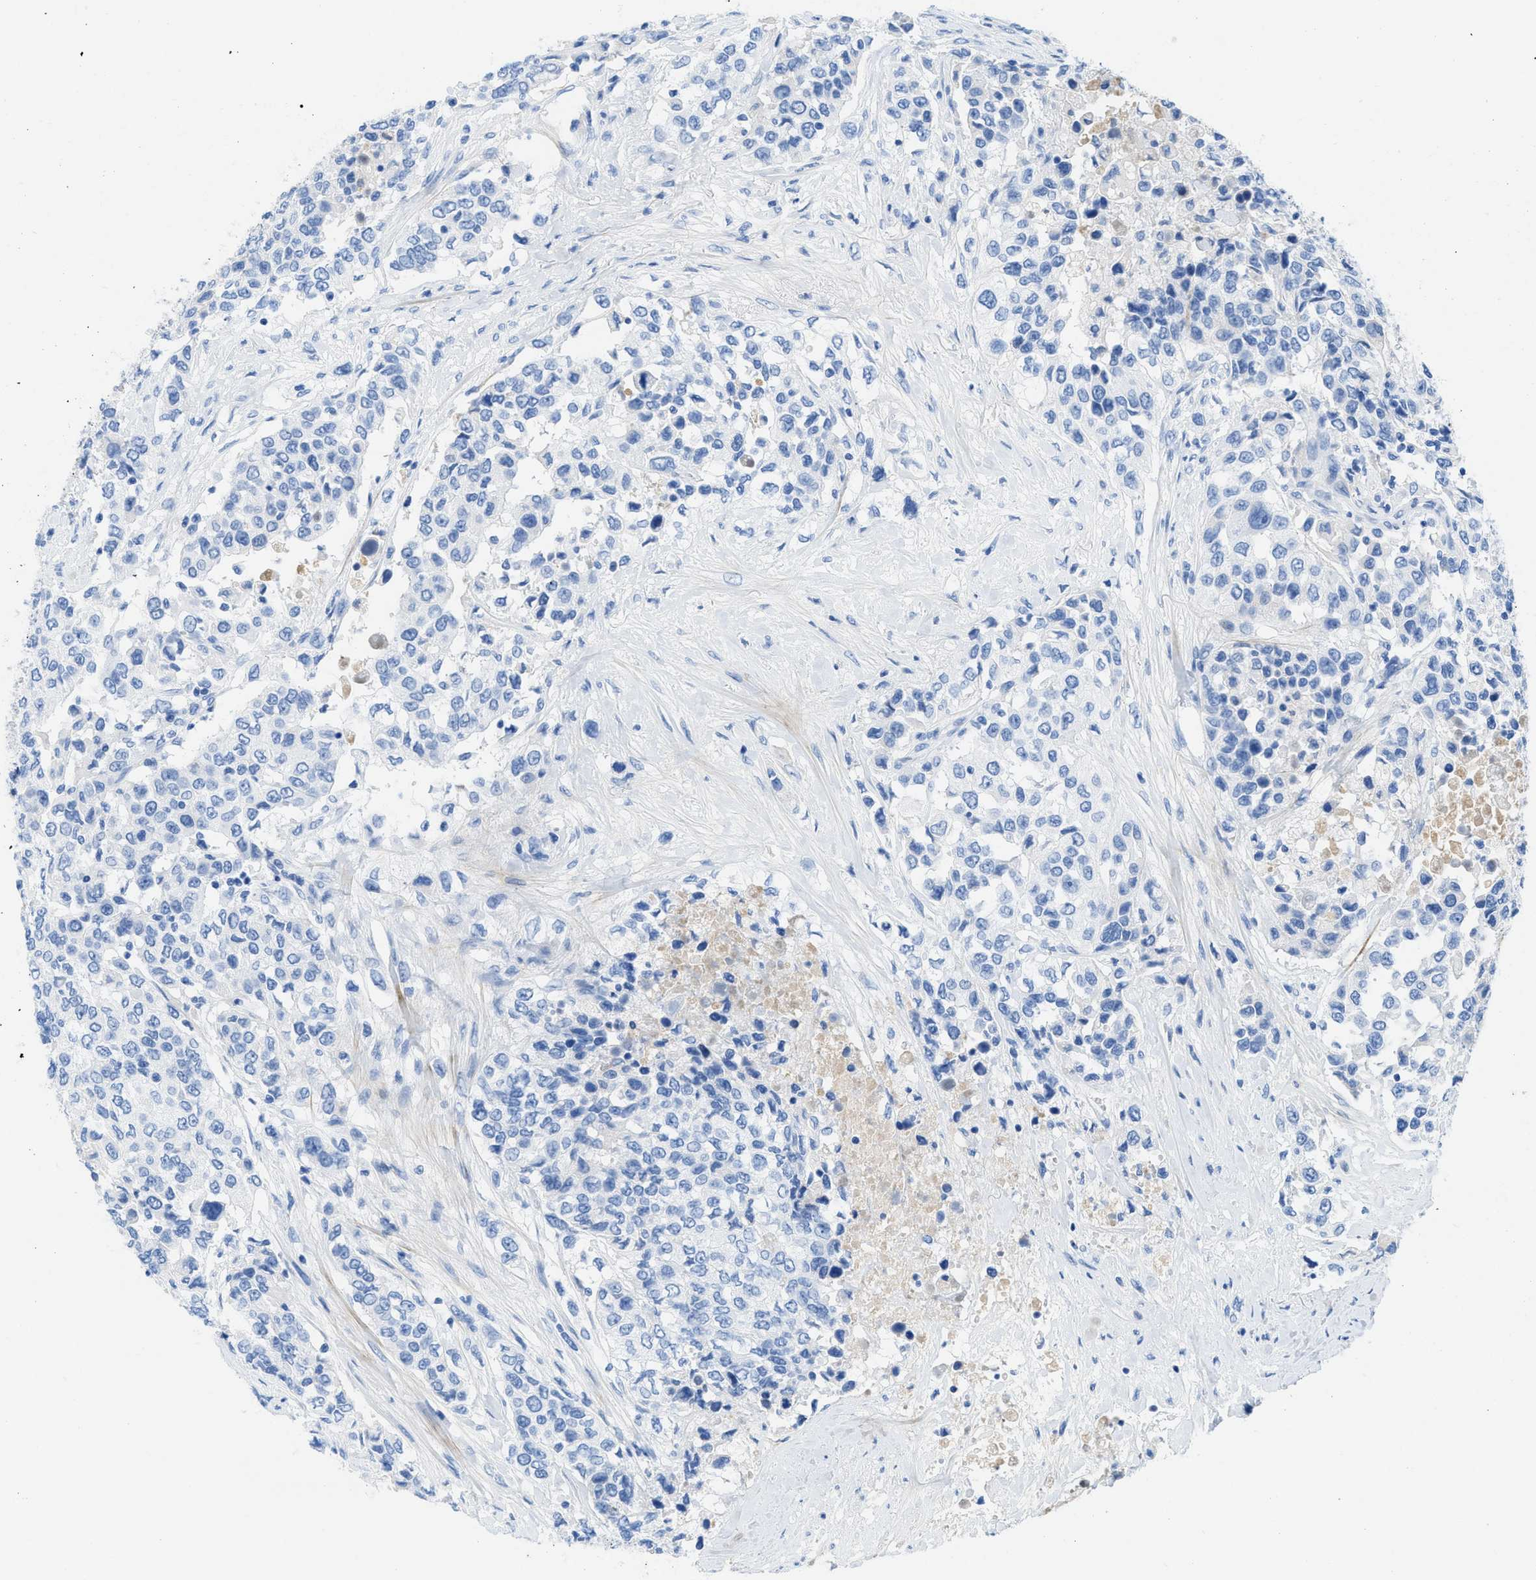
{"staining": {"intensity": "negative", "quantity": "none", "location": "none"}, "tissue": "urothelial cancer", "cell_type": "Tumor cells", "image_type": "cancer", "snomed": [{"axis": "morphology", "description": "Urothelial carcinoma, High grade"}, {"axis": "topography", "description": "Urinary bladder"}], "caption": "There is no significant expression in tumor cells of urothelial carcinoma (high-grade).", "gene": "COL3A1", "patient": {"sex": "female", "age": 80}}